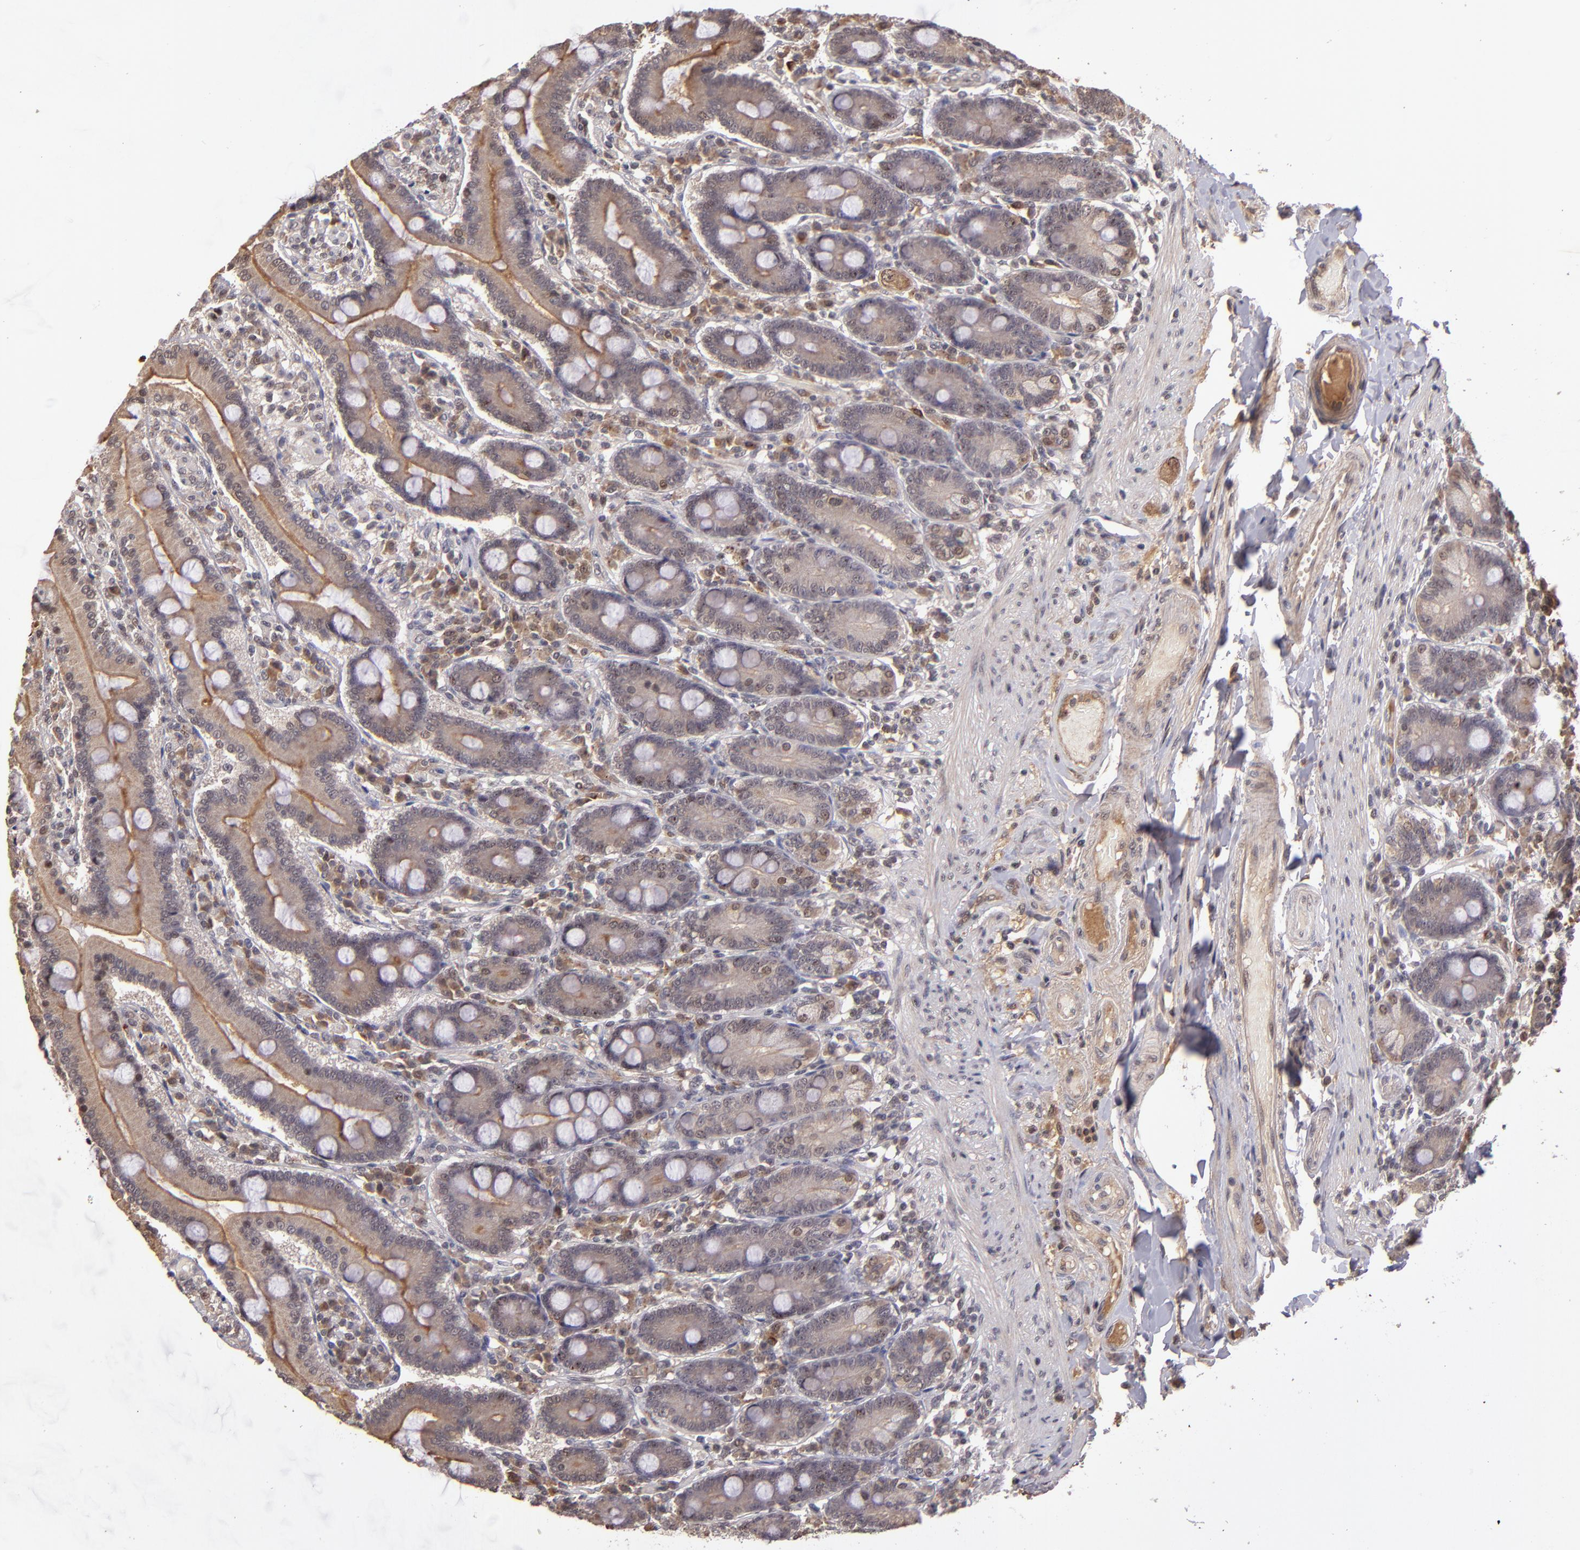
{"staining": {"intensity": "moderate", "quantity": ">75%", "location": "cytoplasmic/membranous,nuclear"}, "tissue": "duodenum", "cell_type": "Glandular cells", "image_type": "normal", "snomed": [{"axis": "morphology", "description": "Normal tissue, NOS"}, {"axis": "topography", "description": "Duodenum"}], "caption": "IHC photomicrograph of normal duodenum: human duodenum stained using immunohistochemistry reveals medium levels of moderate protein expression localized specifically in the cytoplasmic/membranous,nuclear of glandular cells, appearing as a cytoplasmic/membranous,nuclear brown color.", "gene": "ABHD12B", "patient": {"sex": "female", "age": 64}}